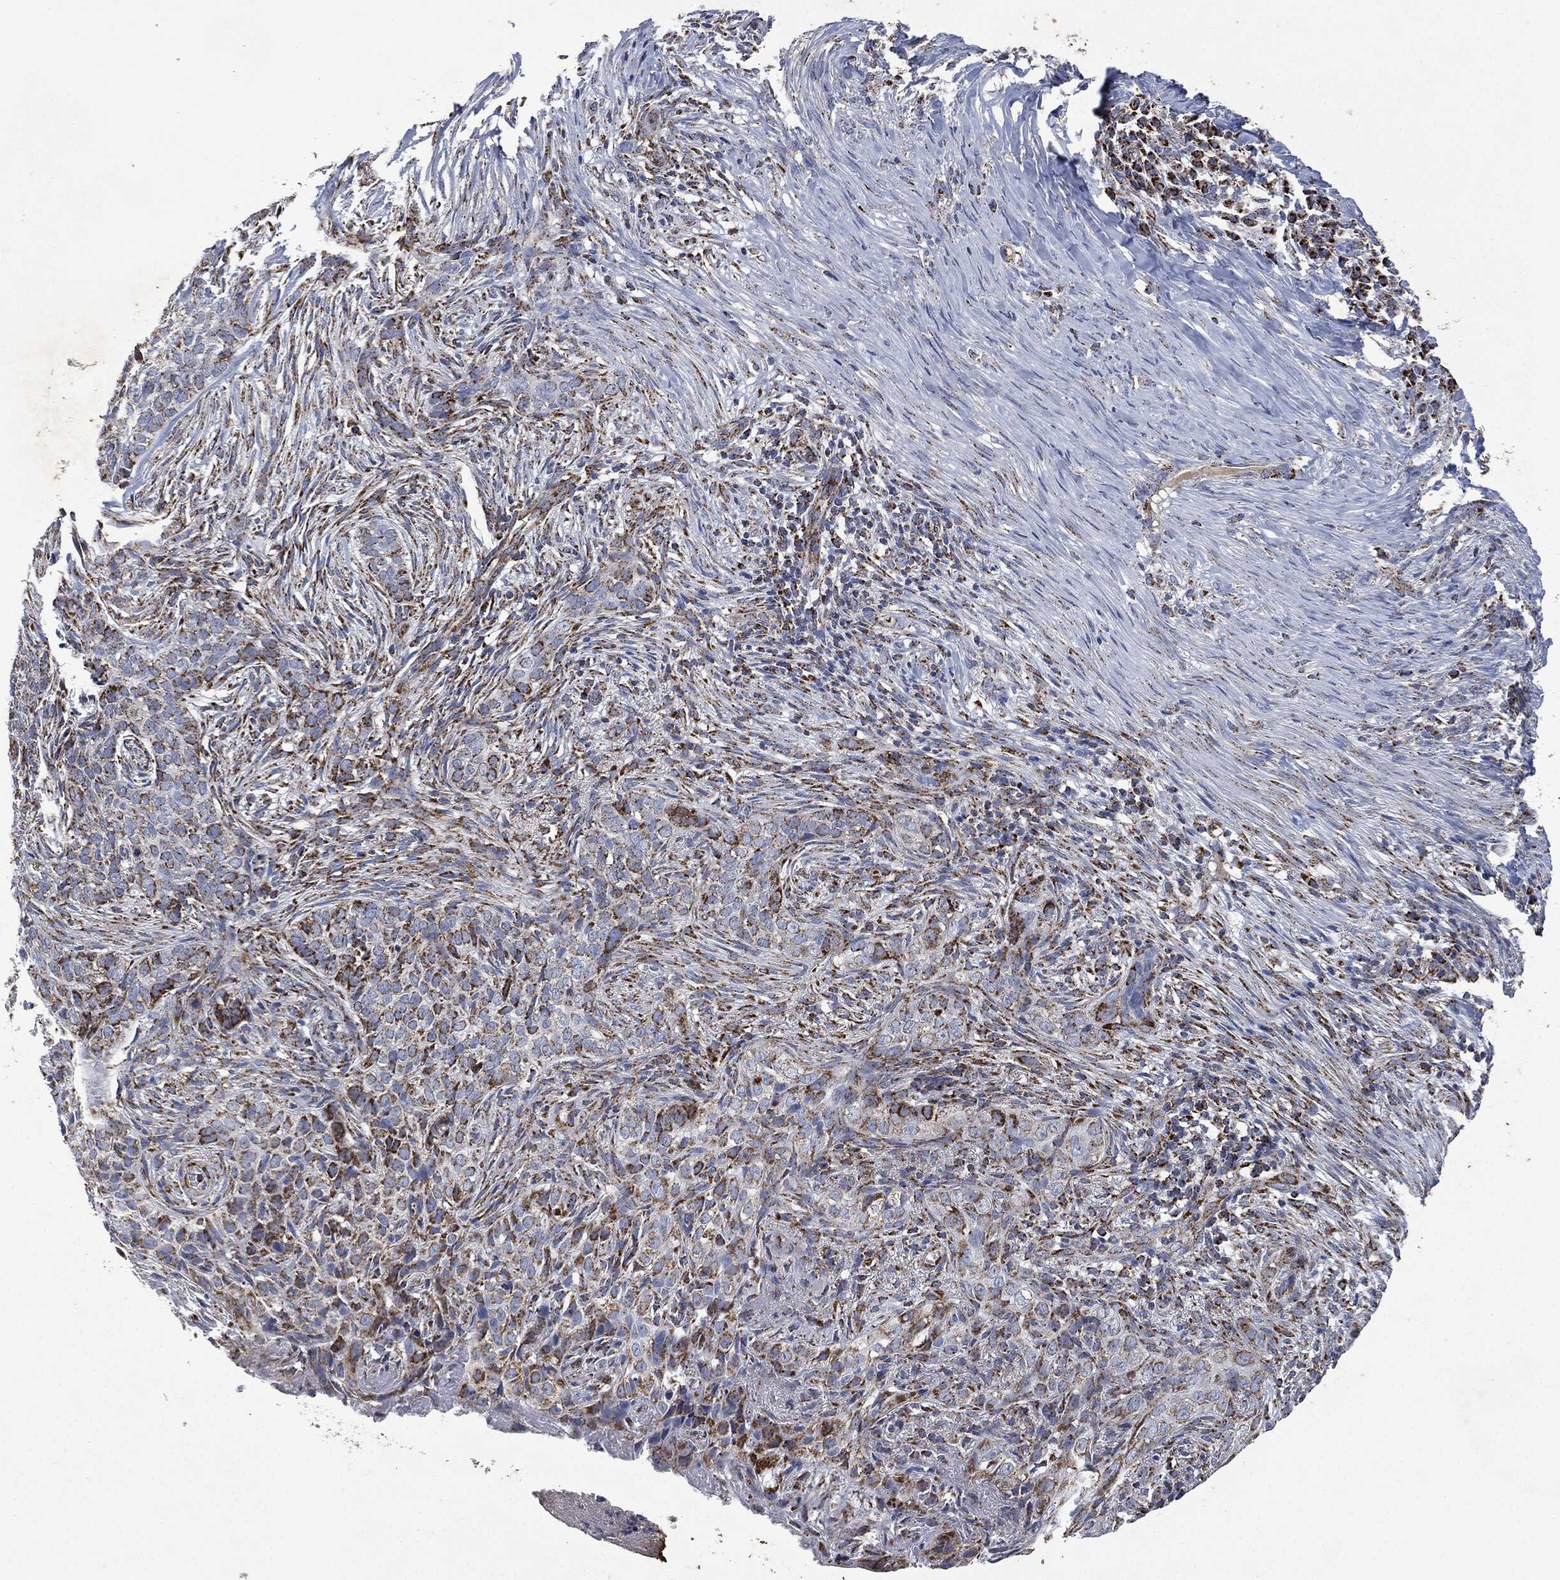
{"staining": {"intensity": "strong", "quantity": "25%-75%", "location": "cytoplasmic/membranous"}, "tissue": "skin cancer", "cell_type": "Tumor cells", "image_type": "cancer", "snomed": [{"axis": "morphology", "description": "Squamous cell carcinoma, NOS"}, {"axis": "topography", "description": "Skin"}], "caption": "Brown immunohistochemical staining in skin cancer demonstrates strong cytoplasmic/membranous staining in about 25%-75% of tumor cells.", "gene": "RYK", "patient": {"sex": "male", "age": 88}}